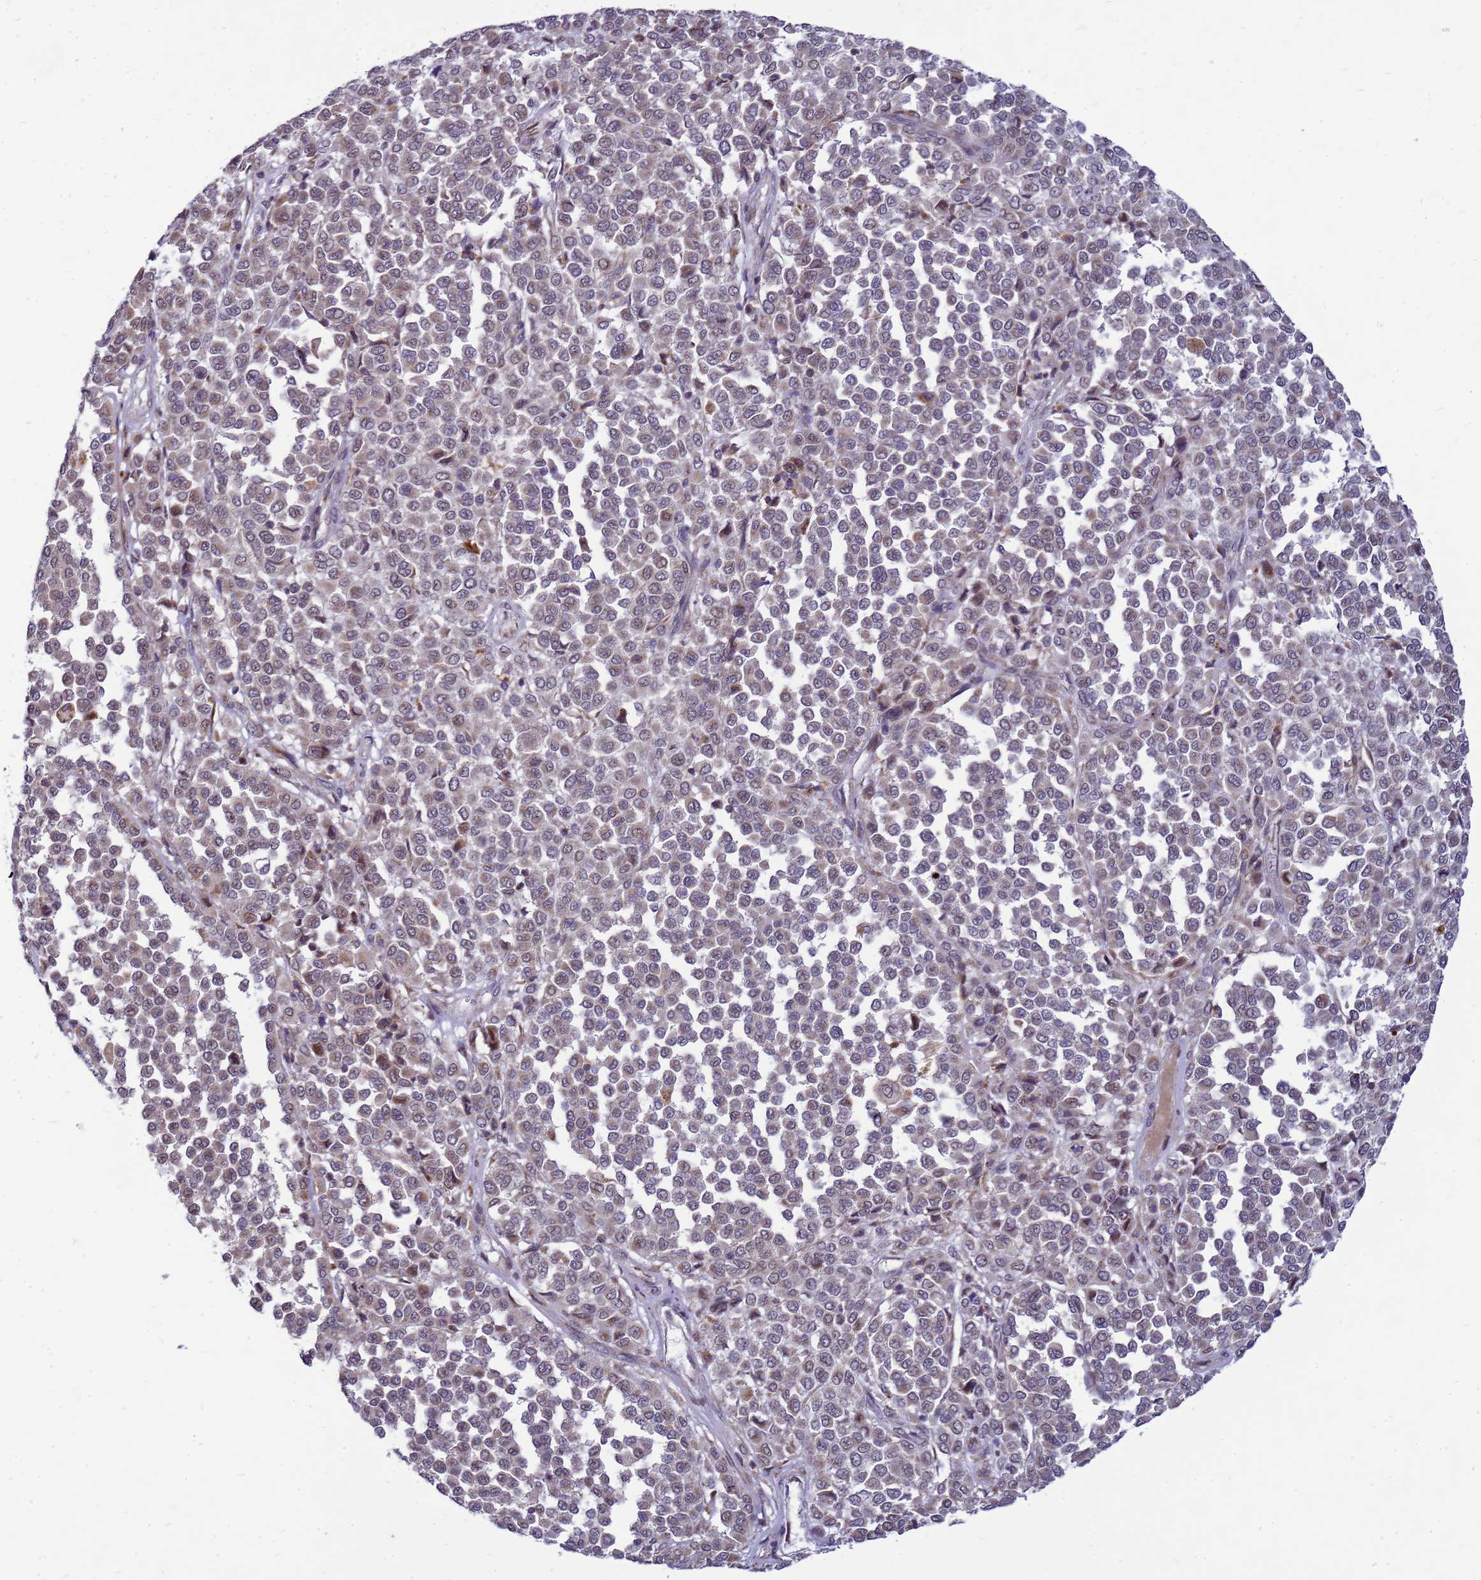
{"staining": {"intensity": "weak", "quantity": "25%-75%", "location": "cytoplasmic/membranous"}, "tissue": "melanoma", "cell_type": "Tumor cells", "image_type": "cancer", "snomed": [{"axis": "morphology", "description": "Malignant melanoma, Metastatic site"}, {"axis": "topography", "description": "Pancreas"}], "caption": "Weak cytoplasmic/membranous protein expression is appreciated in approximately 25%-75% of tumor cells in malignant melanoma (metastatic site). (DAB (3,3'-diaminobenzidine) = brown stain, brightfield microscopy at high magnification).", "gene": "C12orf43", "patient": {"sex": "female", "age": 30}}